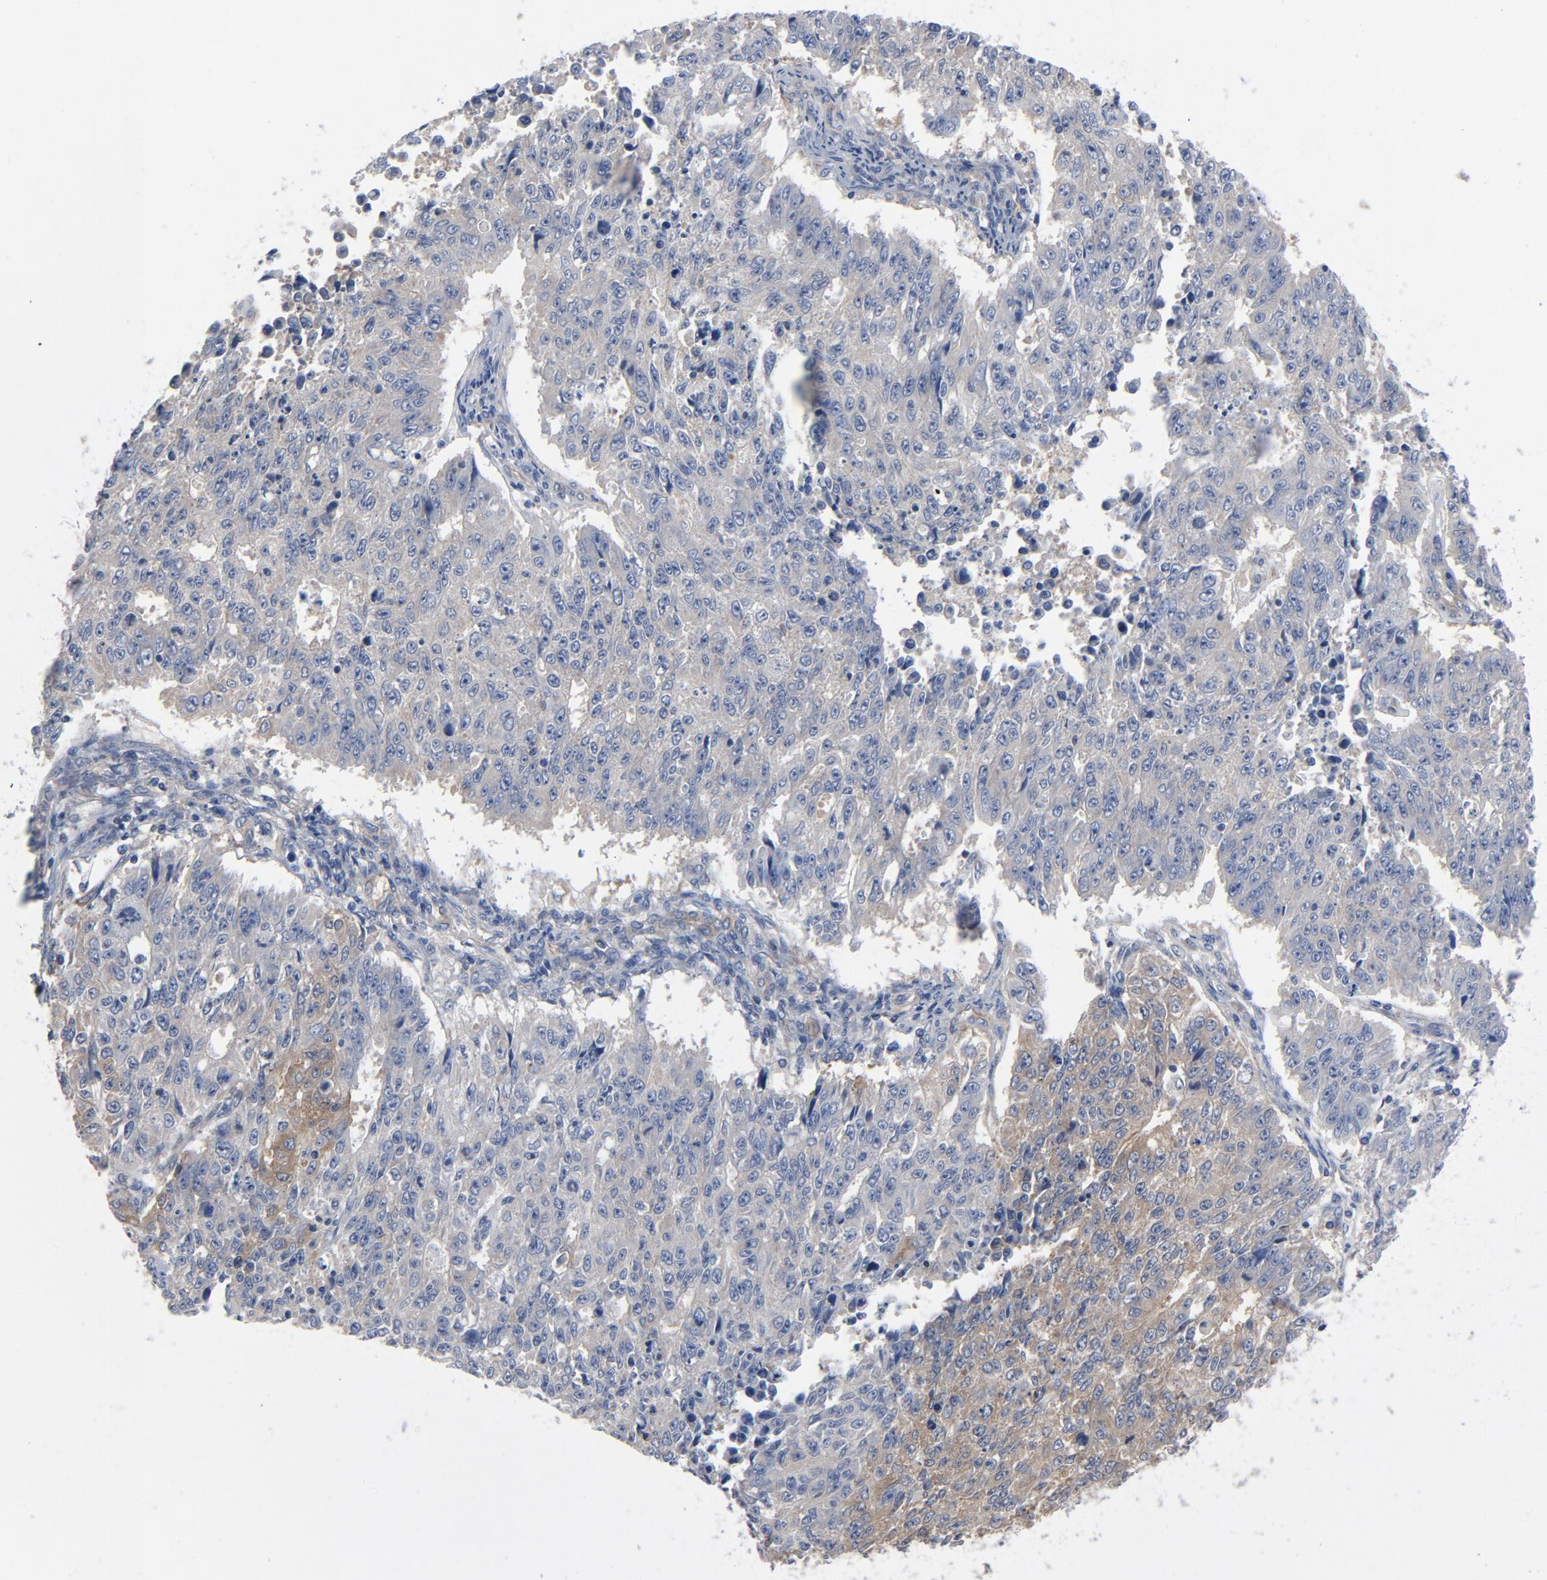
{"staining": {"intensity": "moderate", "quantity": "<25%", "location": "cytoplasmic/membranous"}, "tissue": "endometrial cancer", "cell_type": "Tumor cells", "image_type": "cancer", "snomed": [{"axis": "morphology", "description": "Adenocarcinoma, NOS"}, {"axis": "topography", "description": "Endometrium"}], "caption": "A high-resolution photomicrograph shows IHC staining of endometrial adenocarcinoma, which shows moderate cytoplasmic/membranous expression in about <25% of tumor cells. (DAB (3,3'-diaminobenzidine) IHC with brightfield microscopy, high magnification).", "gene": "DYNLT3", "patient": {"sex": "female", "age": 42}}